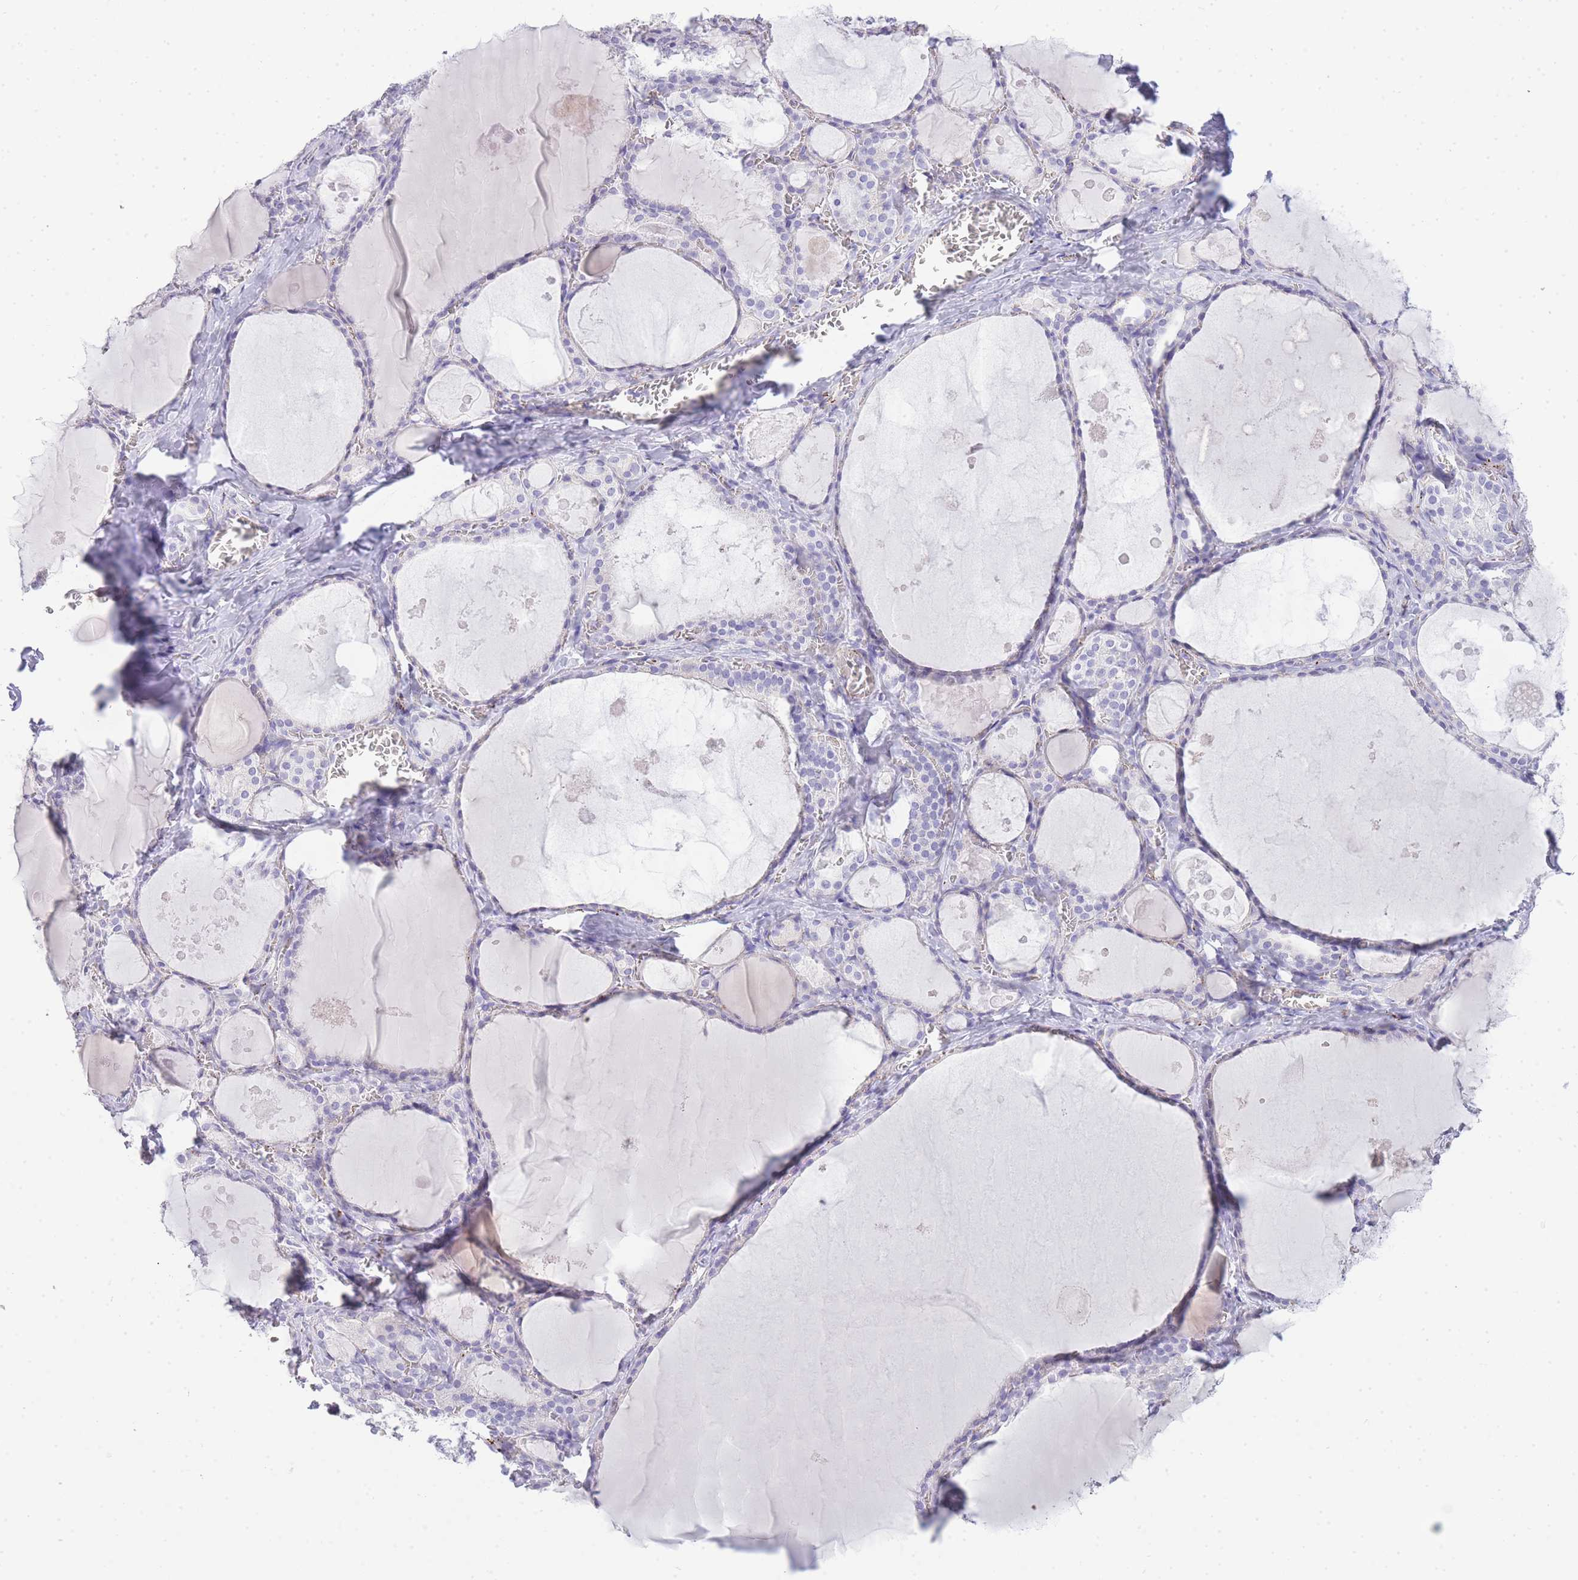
{"staining": {"intensity": "negative", "quantity": "none", "location": "none"}, "tissue": "thyroid gland", "cell_type": "Glandular cells", "image_type": "normal", "snomed": [{"axis": "morphology", "description": "Normal tissue, NOS"}, {"axis": "topography", "description": "Thyroid gland"}], "caption": "Glandular cells are negative for brown protein staining in normal thyroid gland. (Stains: DAB (3,3'-diaminobenzidine) IHC with hematoxylin counter stain, Microscopy: brightfield microscopy at high magnification).", "gene": "RHO", "patient": {"sex": "male", "age": 56}}